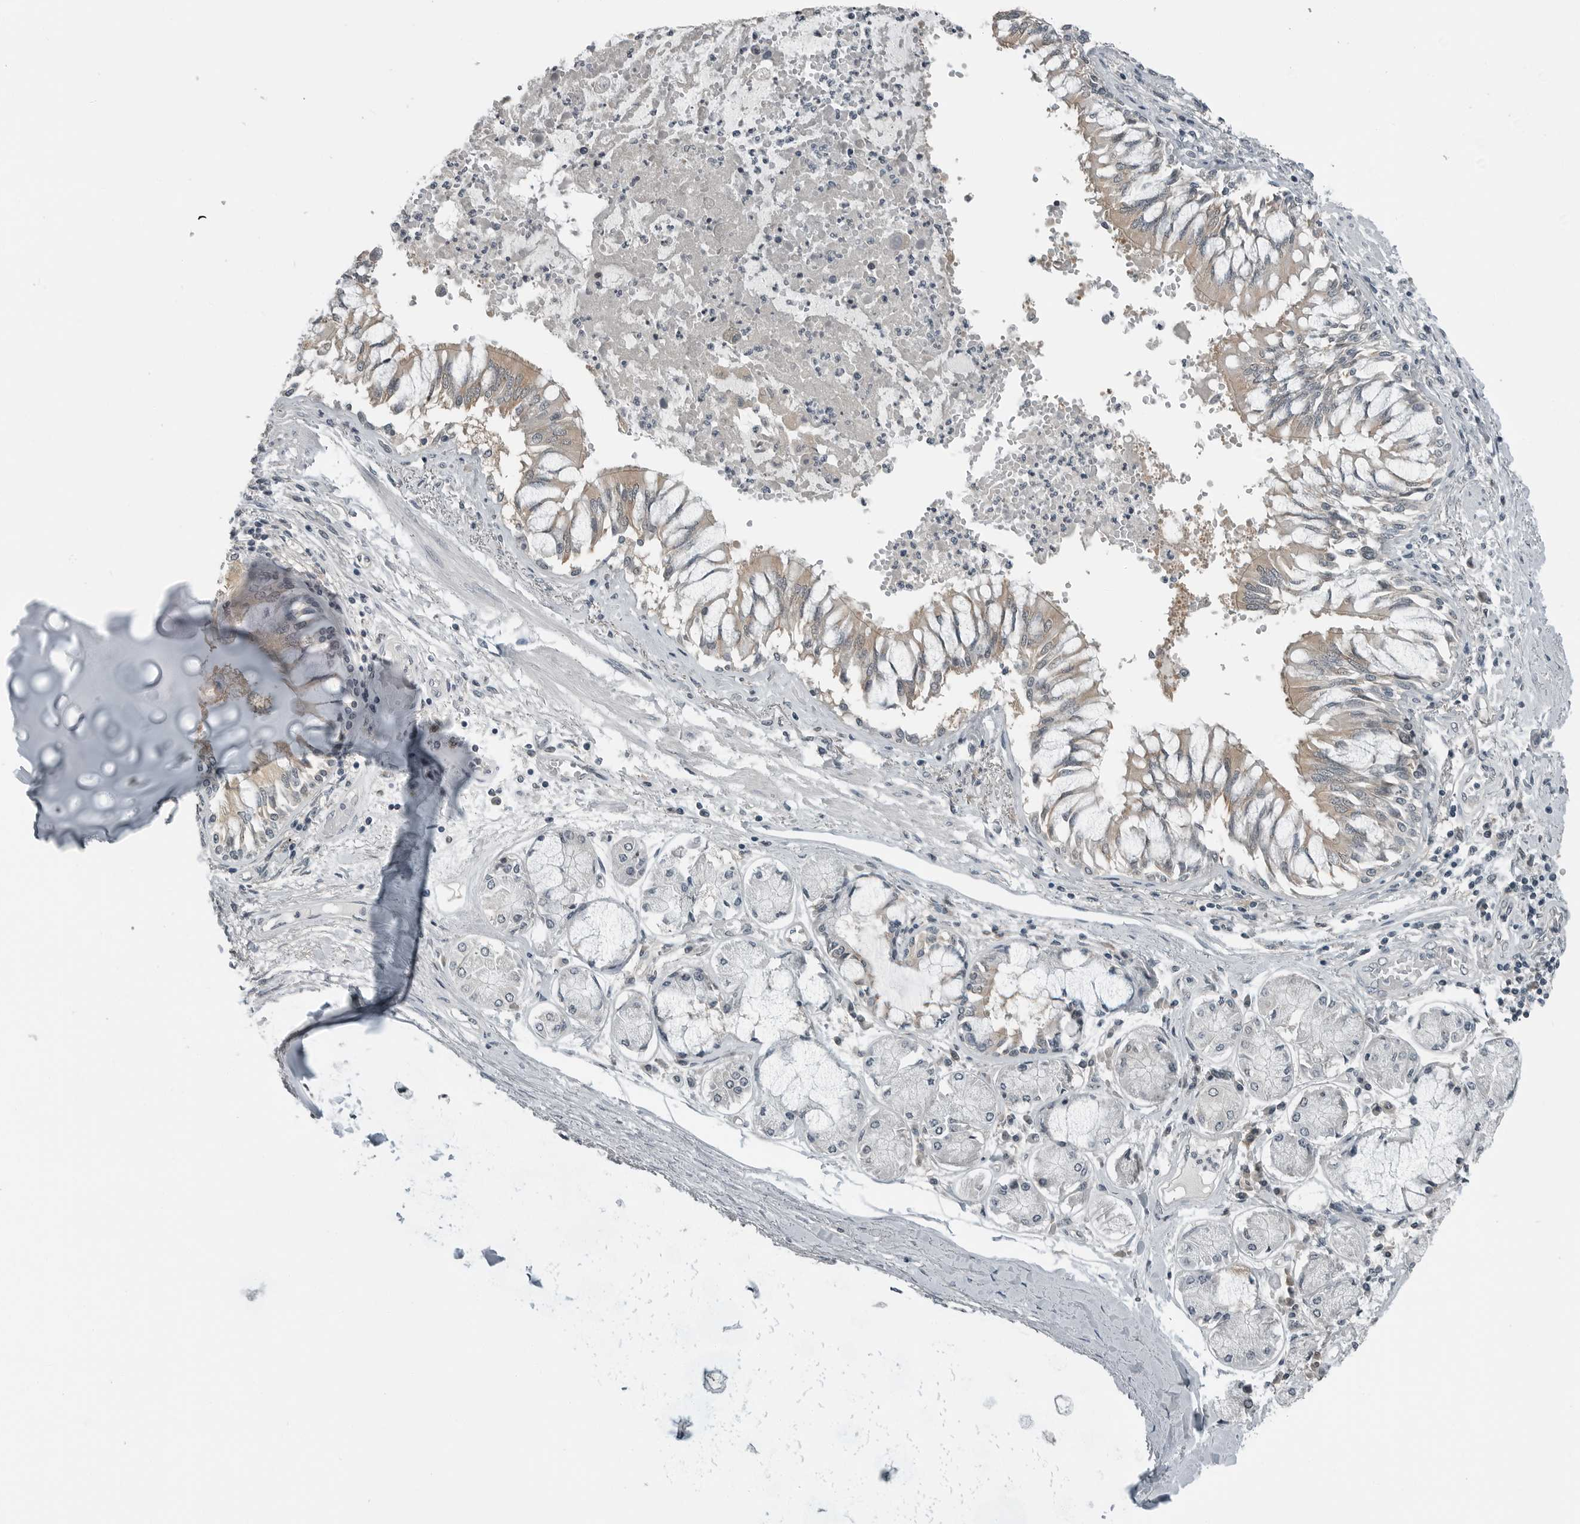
{"staining": {"intensity": "moderate", "quantity": ">75%", "location": "cytoplasmic/membranous"}, "tissue": "bronchus", "cell_type": "Respiratory epithelial cells", "image_type": "normal", "snomed": [{"axis": "morphology", "description": "Normal tissue, NOS"}, {"axis": "topography", "description": "Cartilage tissue"}, {"axis": "topography", "description": "Bronchus"}, {"axis": "topography", "description": "Lung"}], "caption": "Protein expression analysis of normal human bronchus reveals moderate cytoplasmic/membranous positivity in approximately >75% of respiratory epithelial cells.", "gene": "ENSG00000286112", "patient": {"sex": "female", "age": 49}}